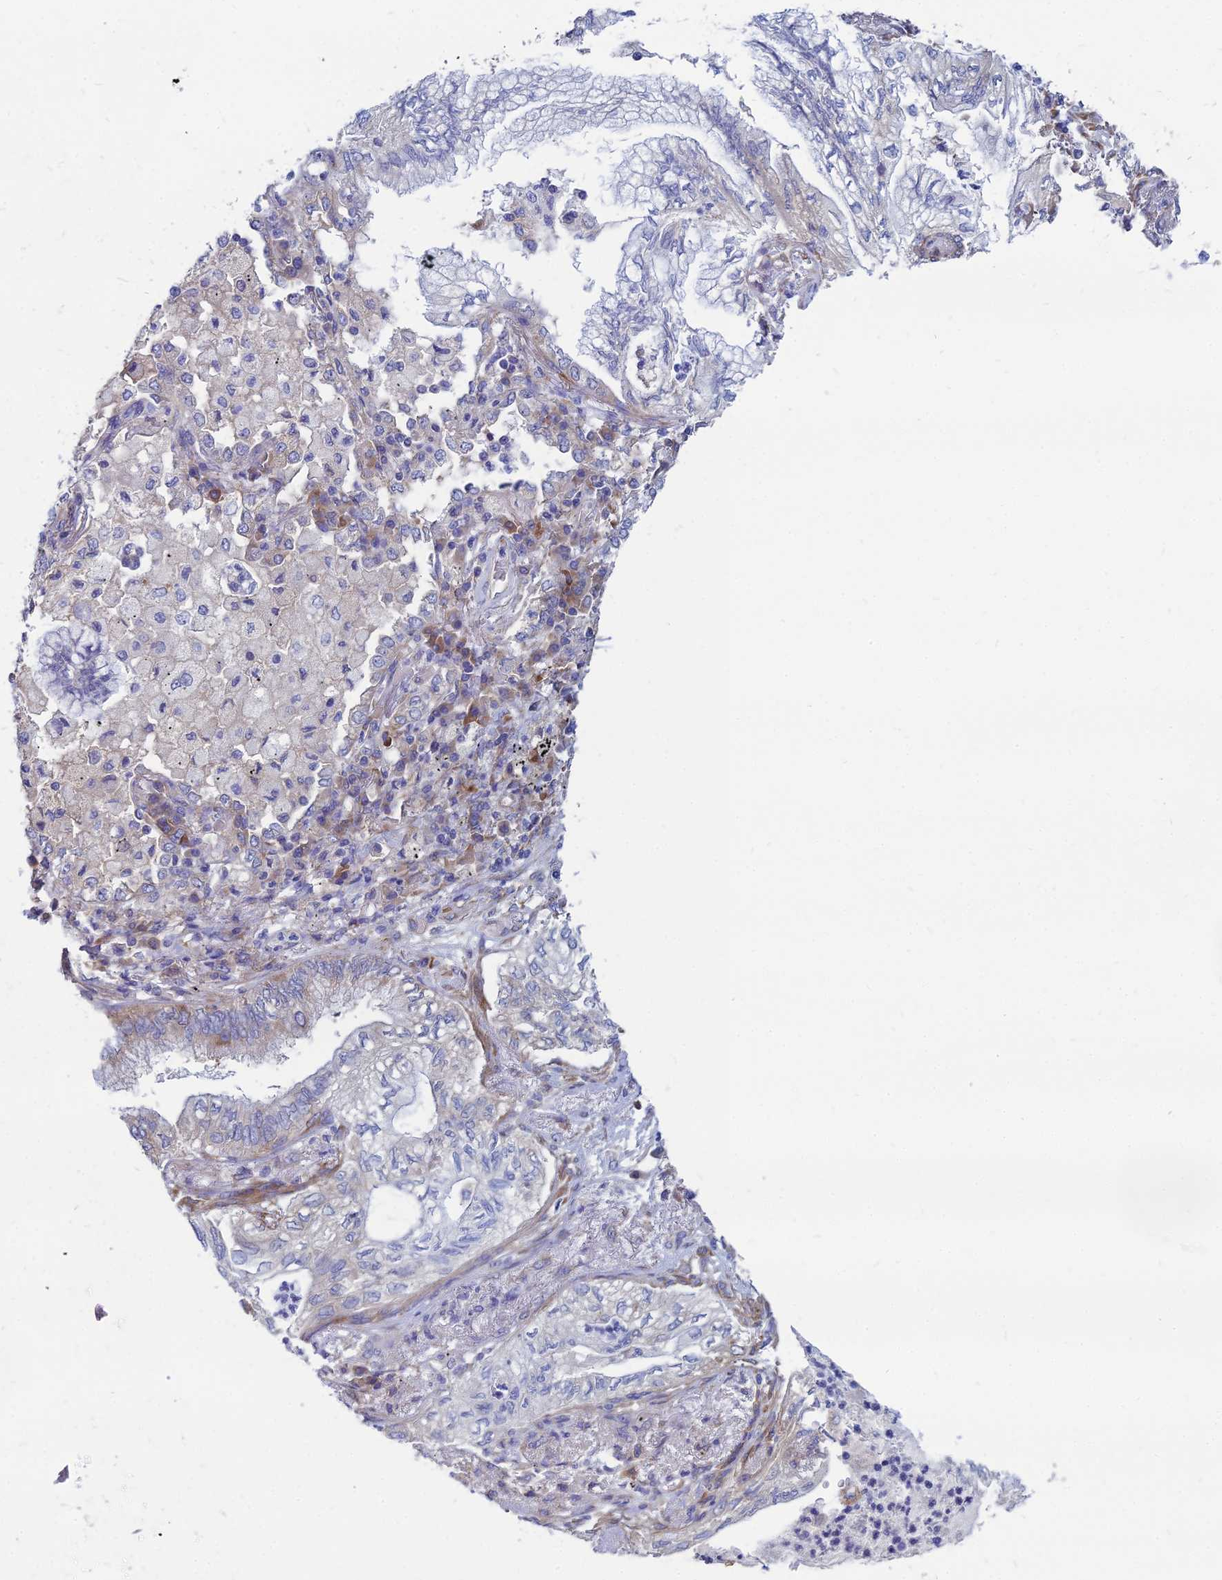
{"staining": {"intensity": "weak", "quantity": "<25%", "location": "cytoplasmic/membranous"}, "tissue": "lung cancer", "cell_type": "Tumor cells", "image_type": "cancer", "snomed": [{"axis": "morphology", "description": "Adenocarcinoma, NOS"}, {"axis": "topography", "description": "Lung"}], "caption": "The photomicrograph exhibits no significant staining in tumor cells of lung cancer (adenocarcinoma).", "gene": "TXLNA", "patient": {"sex": "female", "age": 70}}